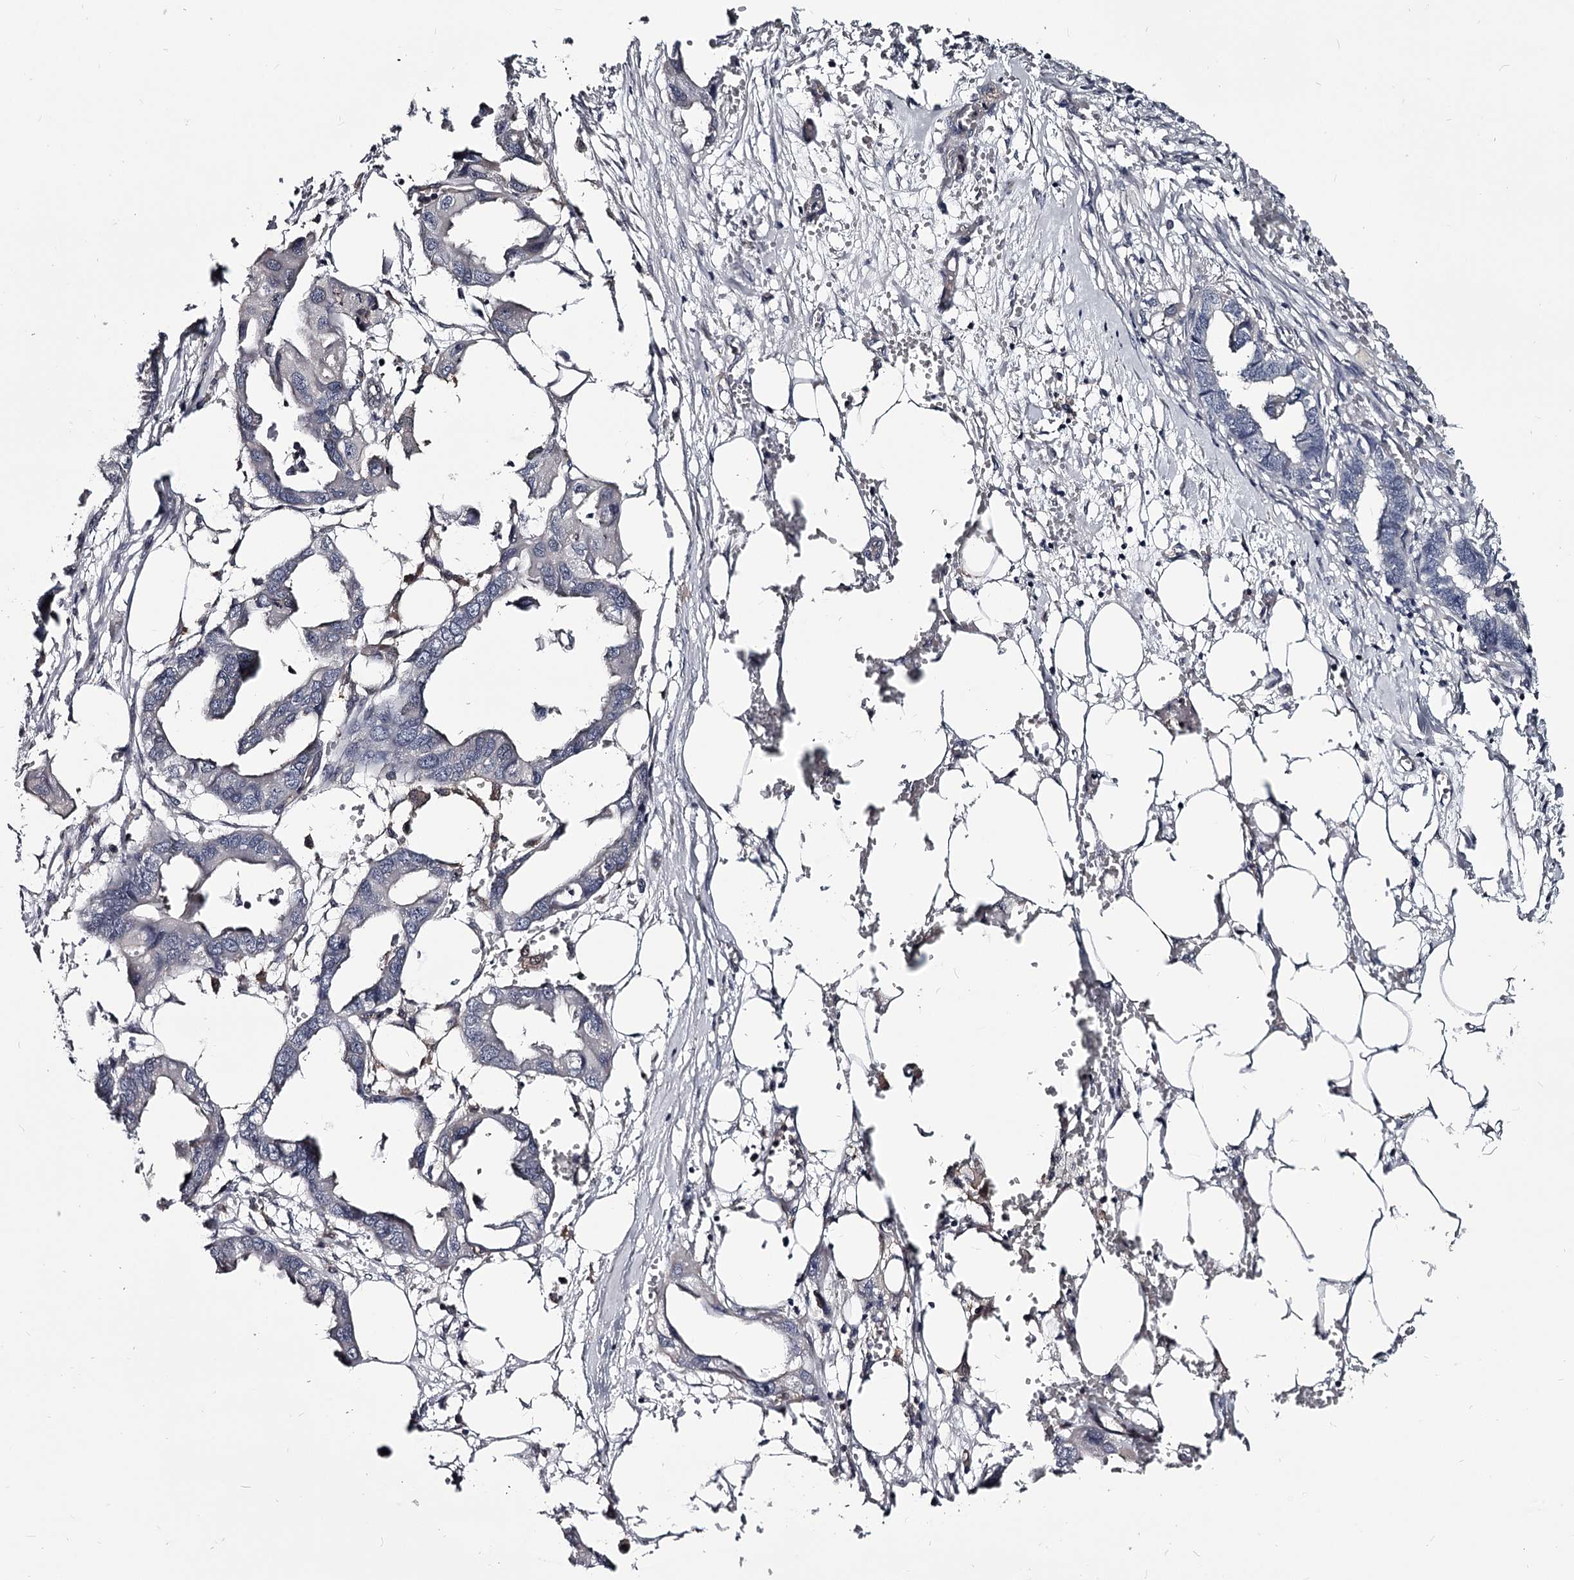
{"staining": {"intensity": "negative", "quantity": "none", "location": "none"}, "tissue": "endometrial cancer", "cell_type": "Tumor cells", "image_type": "cancer", "snomed": [{"axis": "morphology", "description": "Adenocarcinoma, NOS"}, {"axis": "morphology", "description": "Adenocarcinoma, metastatic, NOS"}, {"axis": "topography", "description": "Adipose tissue"}, {"axis": "topography", "description": "Endometrium"}], "caption": "This is an immunohistochemistry micrograph of human endometrial cancer (adenocarcinoma). There is no expression in tumor cells.", "gene": "GSTO1", "patient": {"sex": "female", "age": 67}}